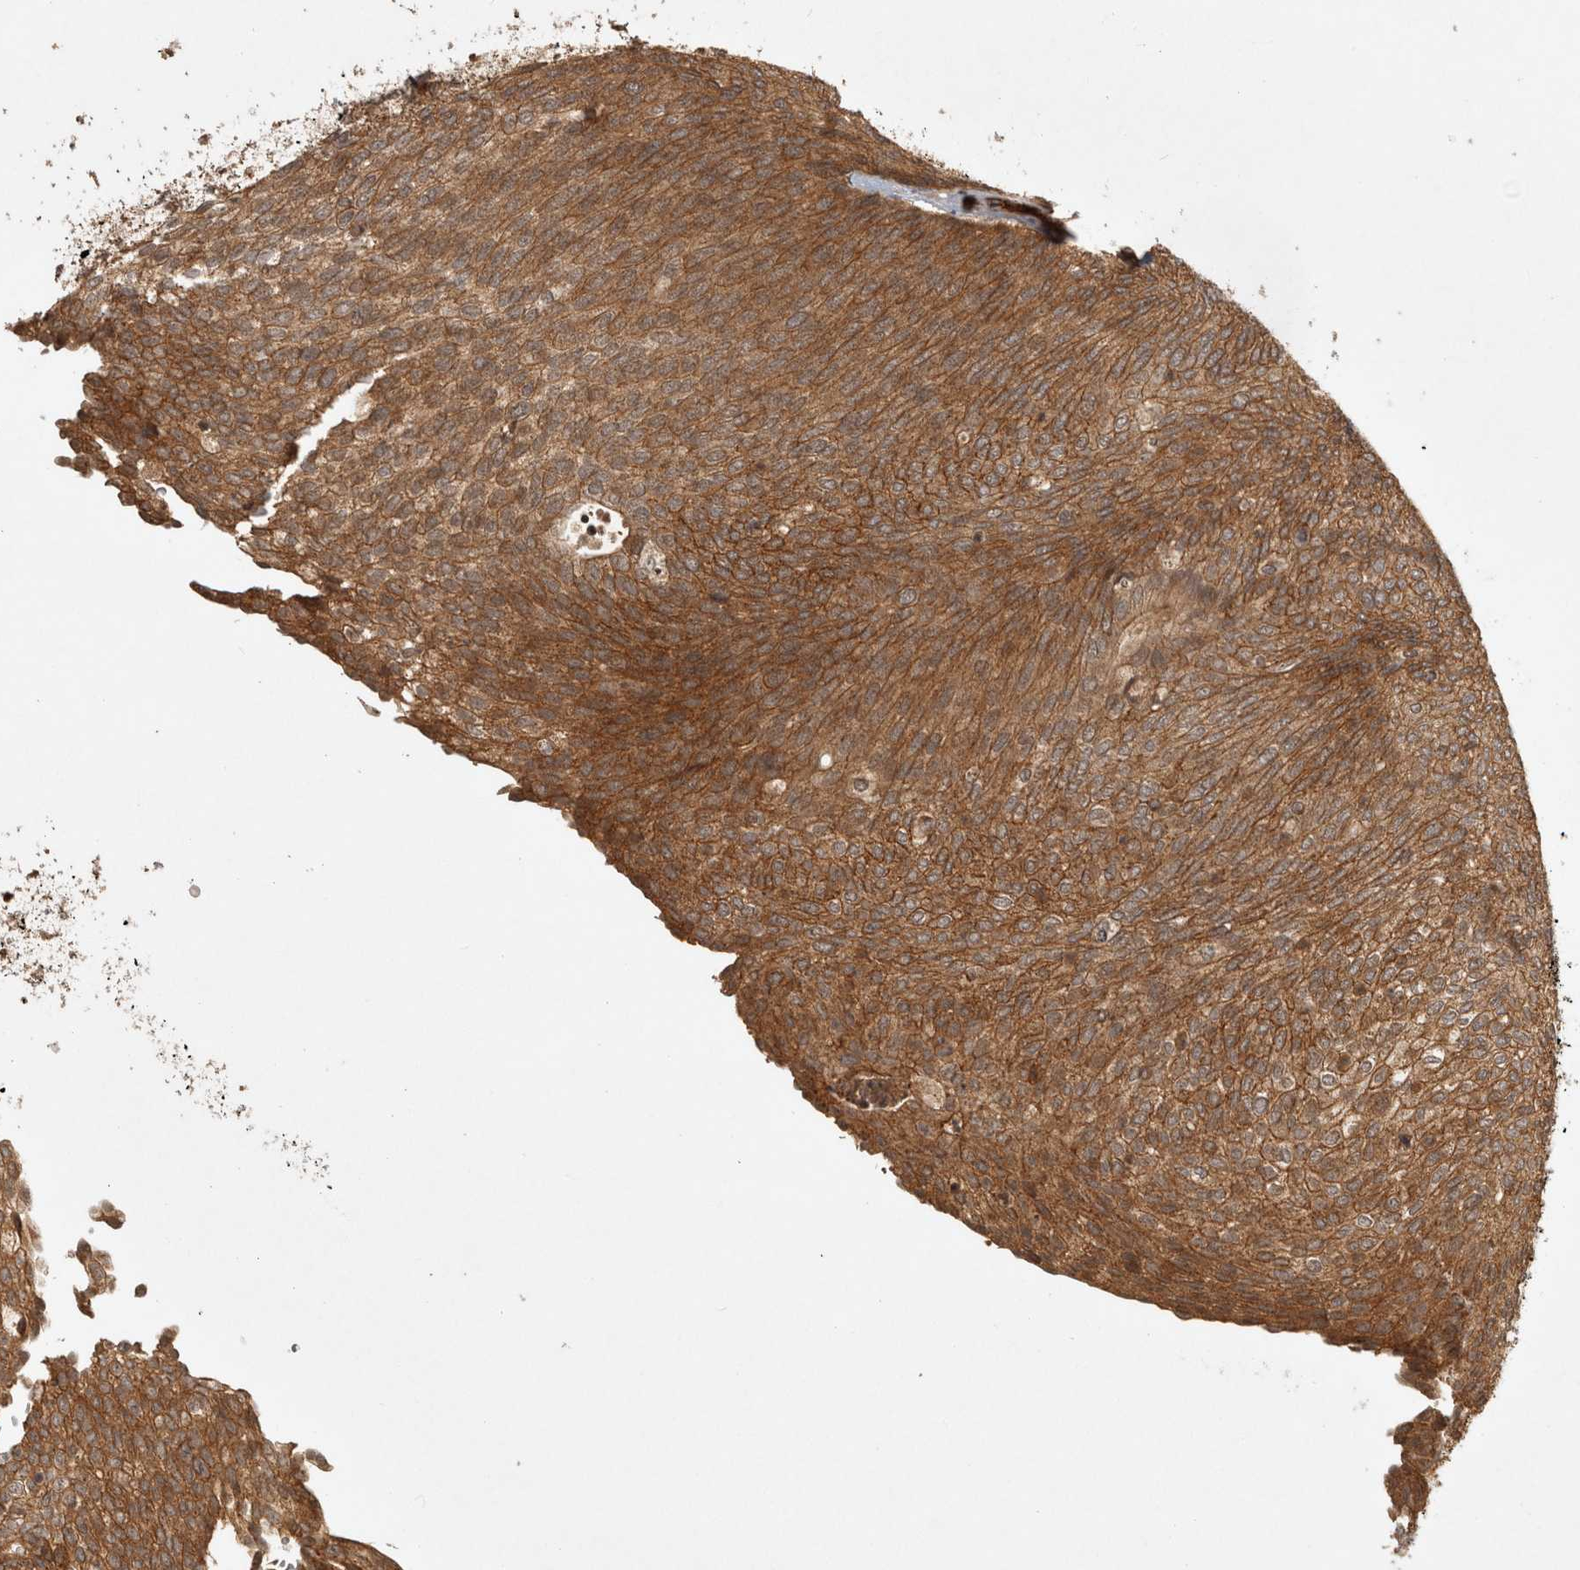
{"staining": {"intensity": "moderate", "quantity": ">75%", "location": "cytoplasmic/membranous"}, "tissue": "urothelial cancer", "cell_type": "Tumor cells", "image_type": "cancer", "snomed": [{"axis": "morphology", "description": "Urothelial carcinoma, Low grade"}, {"axis": "topography", "description": "Urinary bladder"}], "caption": "The image demonstrates staining of urothelial cancer, revealing moderate cytoplasmic/membranous protein staining (brown color) within tumor cells.", "gene": "CAMSAP2", "patient": {"sex": "female", "age": 79}}